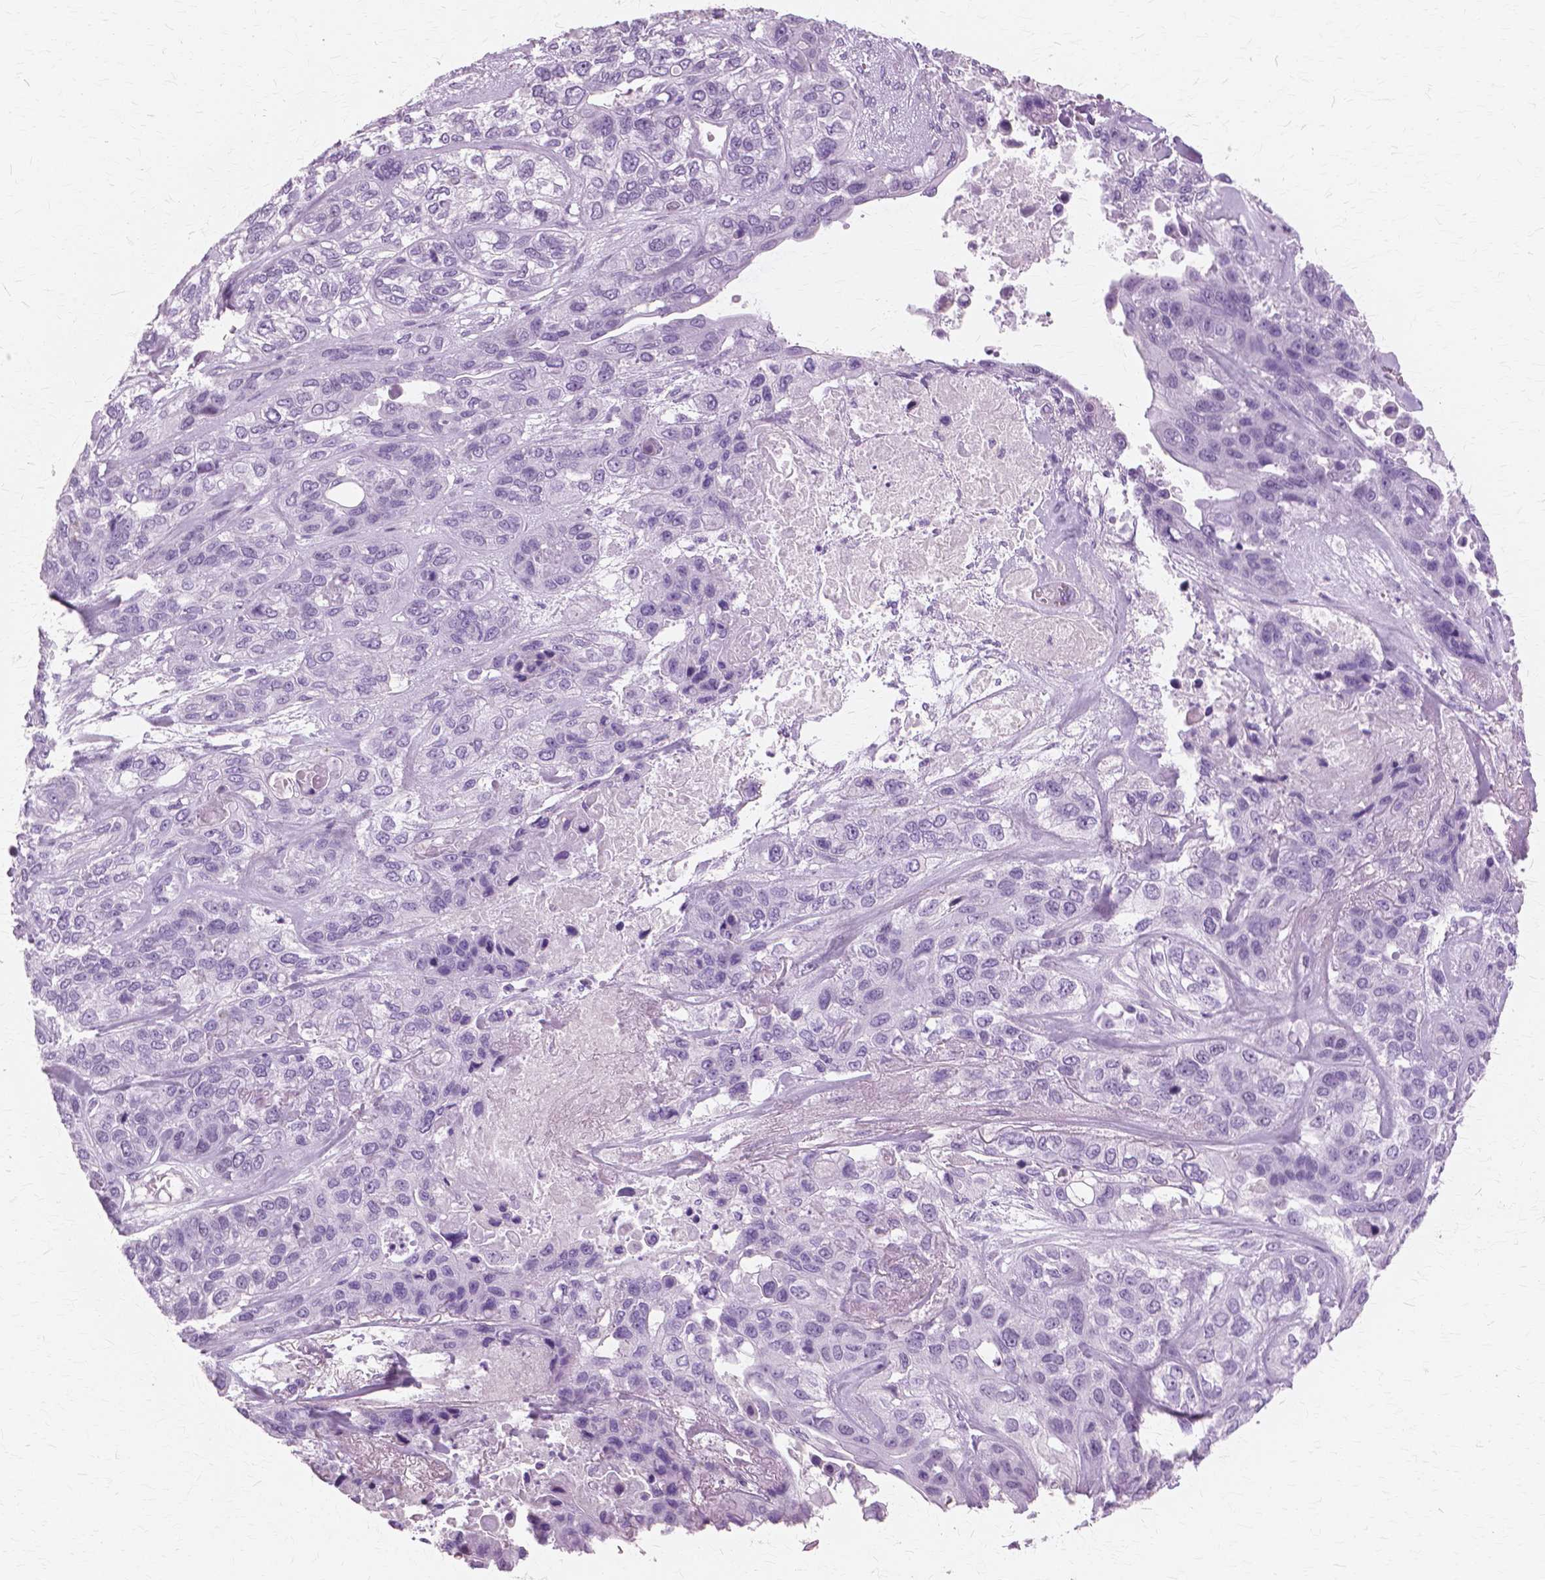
{"staining": {"intensity": "negative", "quantity": "none", "location": "none"}, "tissue": "lung cancer", "cell_type": "Tumor cells", "image_type": "cancer", "snomed": [{"axis": "morphology", "description": "Squamous cell carcinoma, NOS"}, {"axis": "topography", "description": "Lung"}], "caption": "Immunohistochemical staining of human squamous cell carcinoma (lung) displays no significant staining in tumor cells.", "gene": "SFTPD", "patient": {"sex": "female", "age": 70}}